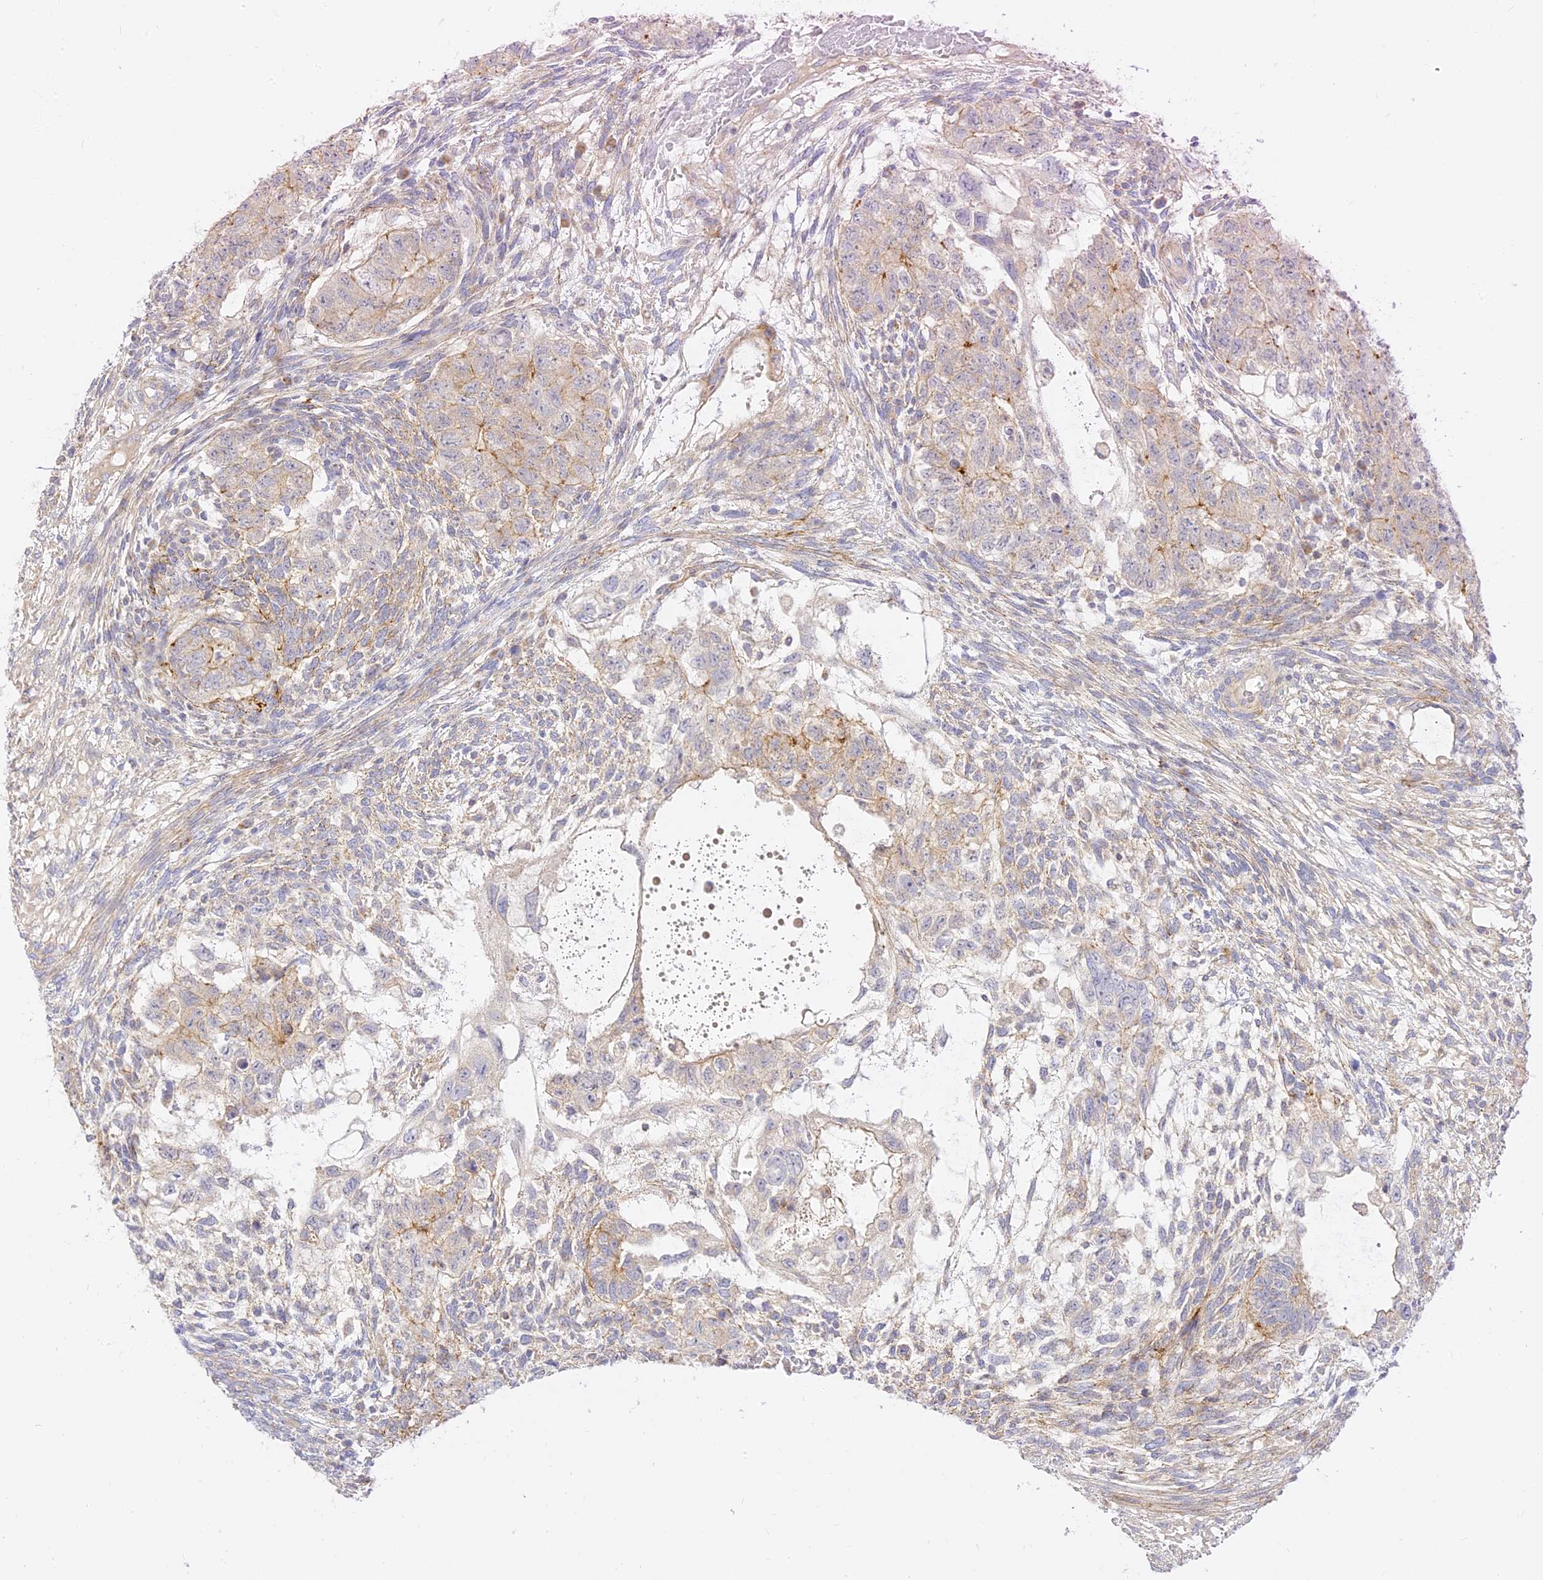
{"staining": {"intensity": "weak", "quantity": "<25%", "location": "cytoplasmic/membranous"}, "tissue": "testis cancer", "cell_type": "Tumor cells", "image_type": "cancer", "snomed": [{"axis": "morphology", "description": "Normal tissue, NOS"}, {"axis": "morphology", "description": "Carcinoma, Embryonal, NOS"}, {"axis": "topography", "description": "Testis"}], "caption": "High power microscopy micrograph of an immunohistochemistry (IHC) histopathology image of testis cancer (embryonal carcinoma), revealing no significant staining in tumor cells.", "gene": "LRRC15", "patient": {"sex": "male", "age": 36}}